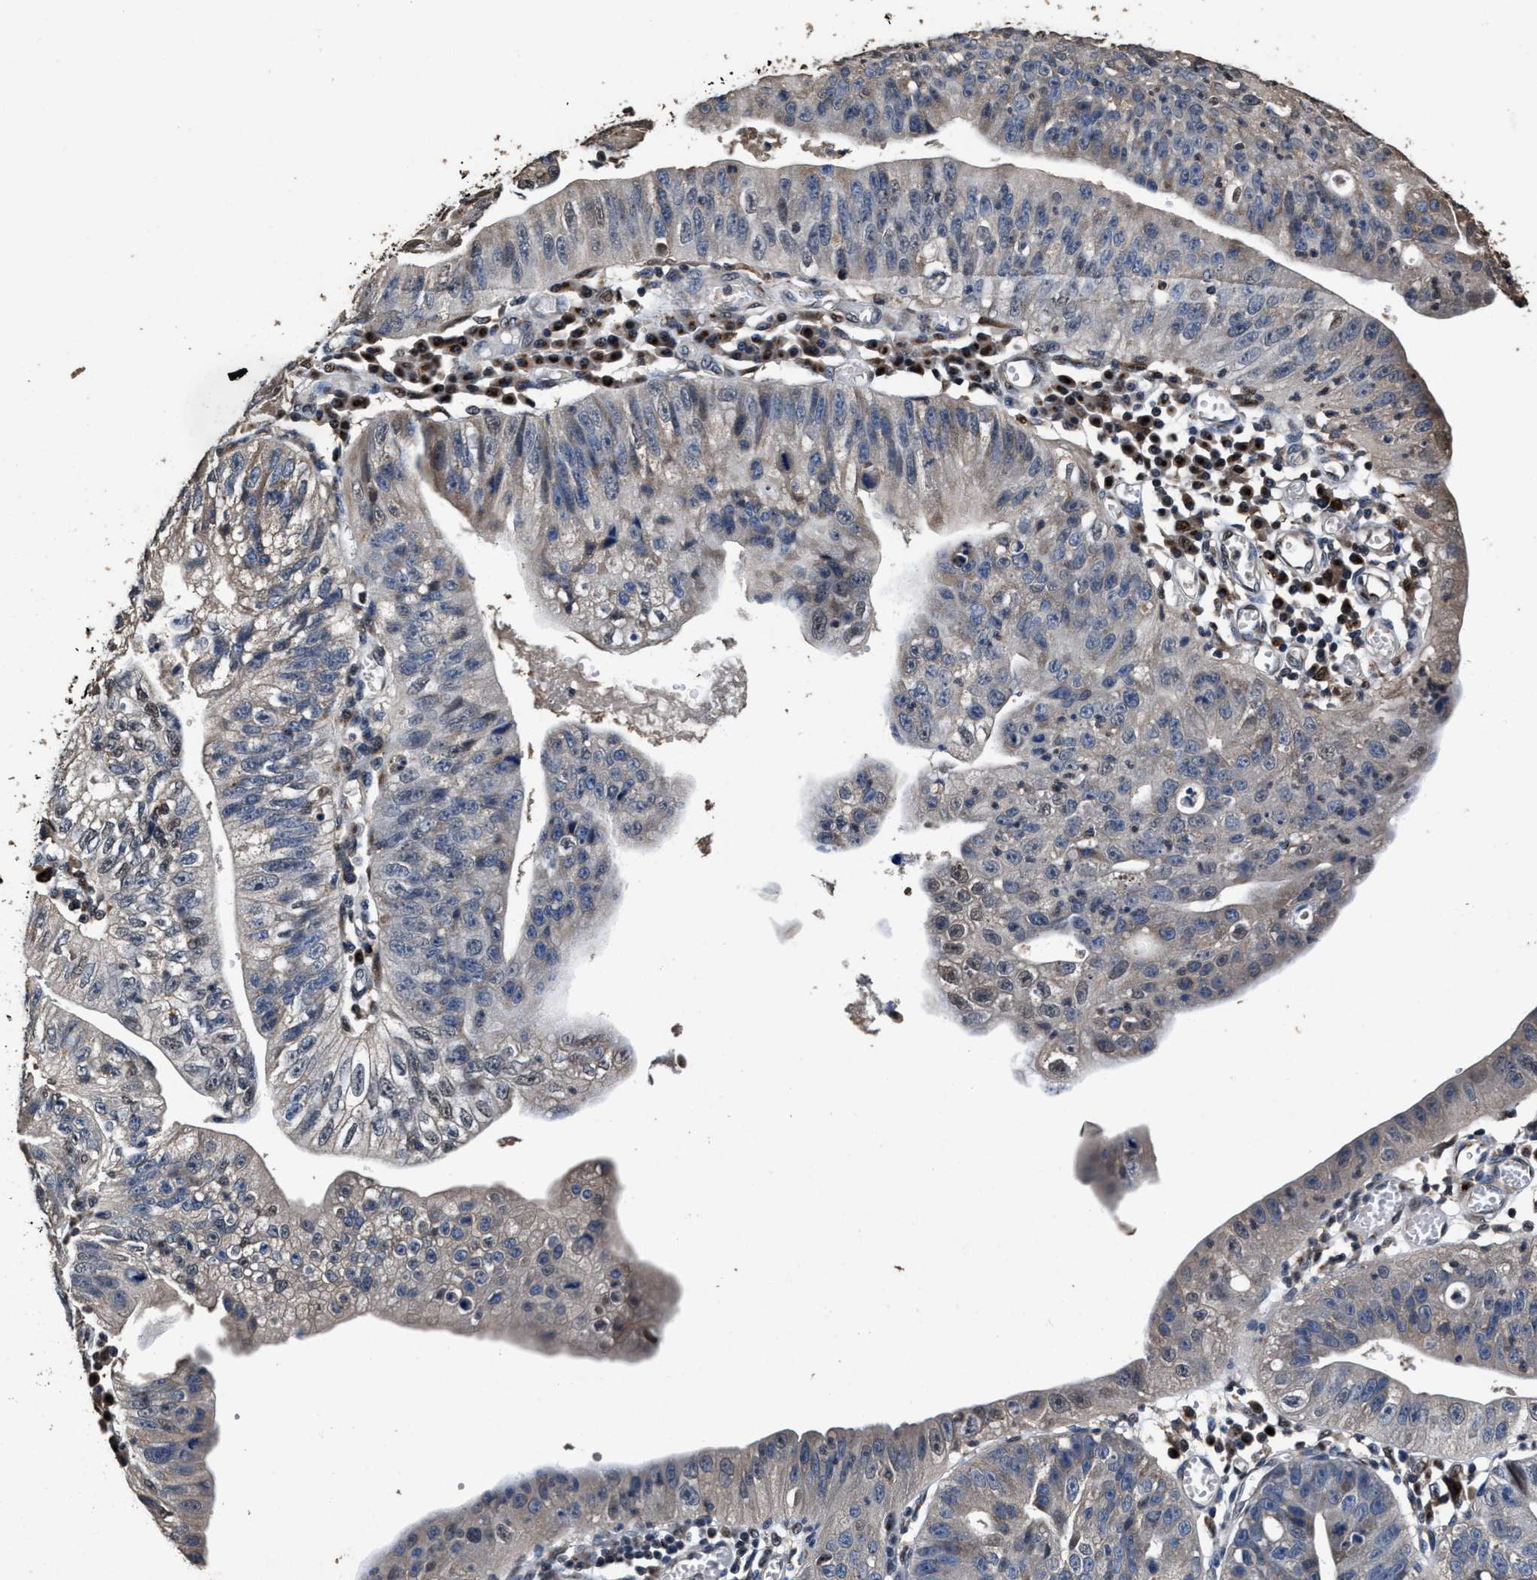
{"staining": {"intensity": "weak", "quantity": "<25%", "location": "cytoplasmic/membranous,nuclear"}, "tissue": "stomach cancer", "cell_type": "Tumor cells", "image_type": "cancer", "snomed": [{"axis": "morphology", "description": "Adenocarcinoma, NOS"}, {"axis": "topography", "description": "Stomach"}], "caption": "Tumor cells are negative for protein expression in human stomach adenocarcinoma.", "gene": "TPST2", "patient": {"sex": "male", "age": 59}}